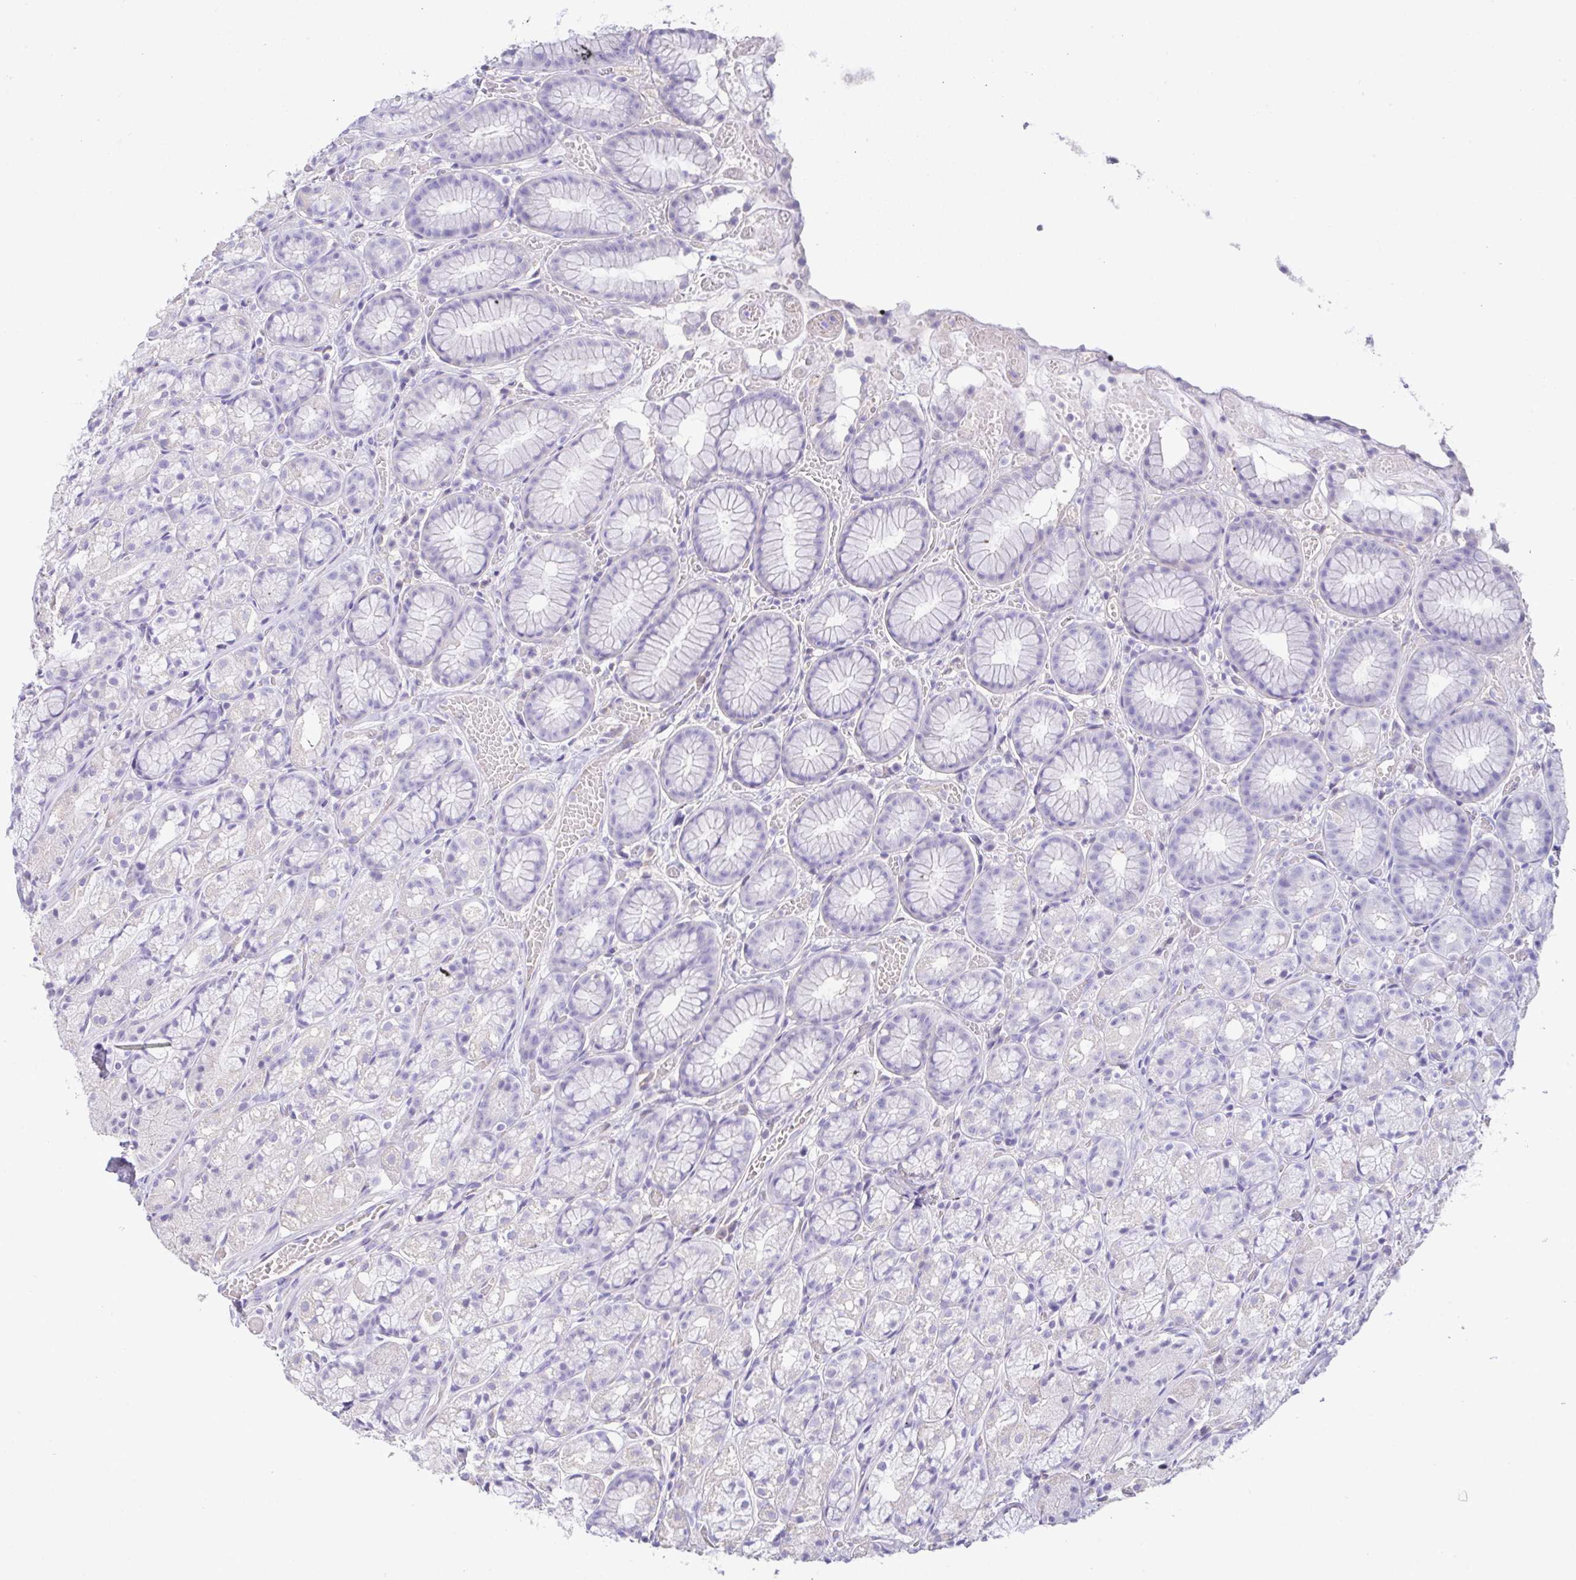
{"staining": {"intensity": "negative", "quantity": "none", "location": "none"}, "tissue": "stomach", "cell_type": "Glandular cells", "image_type": "normal", "snomed": [{"axis": "morphology", "description": "Normal tissue, NOS"}, {"axis": "topography", "description": "Smooth muscle"}, {"axis": "topography", "description": "Stomach"}], "caption": "This photomicrograph is of normal stomach stained with IHC to label a protein in brown with the nuclei are counter-stained blue. There is no expression in glandular cells.", "gene": "CA10", "patient": {"sex": "male", "age": 70}}